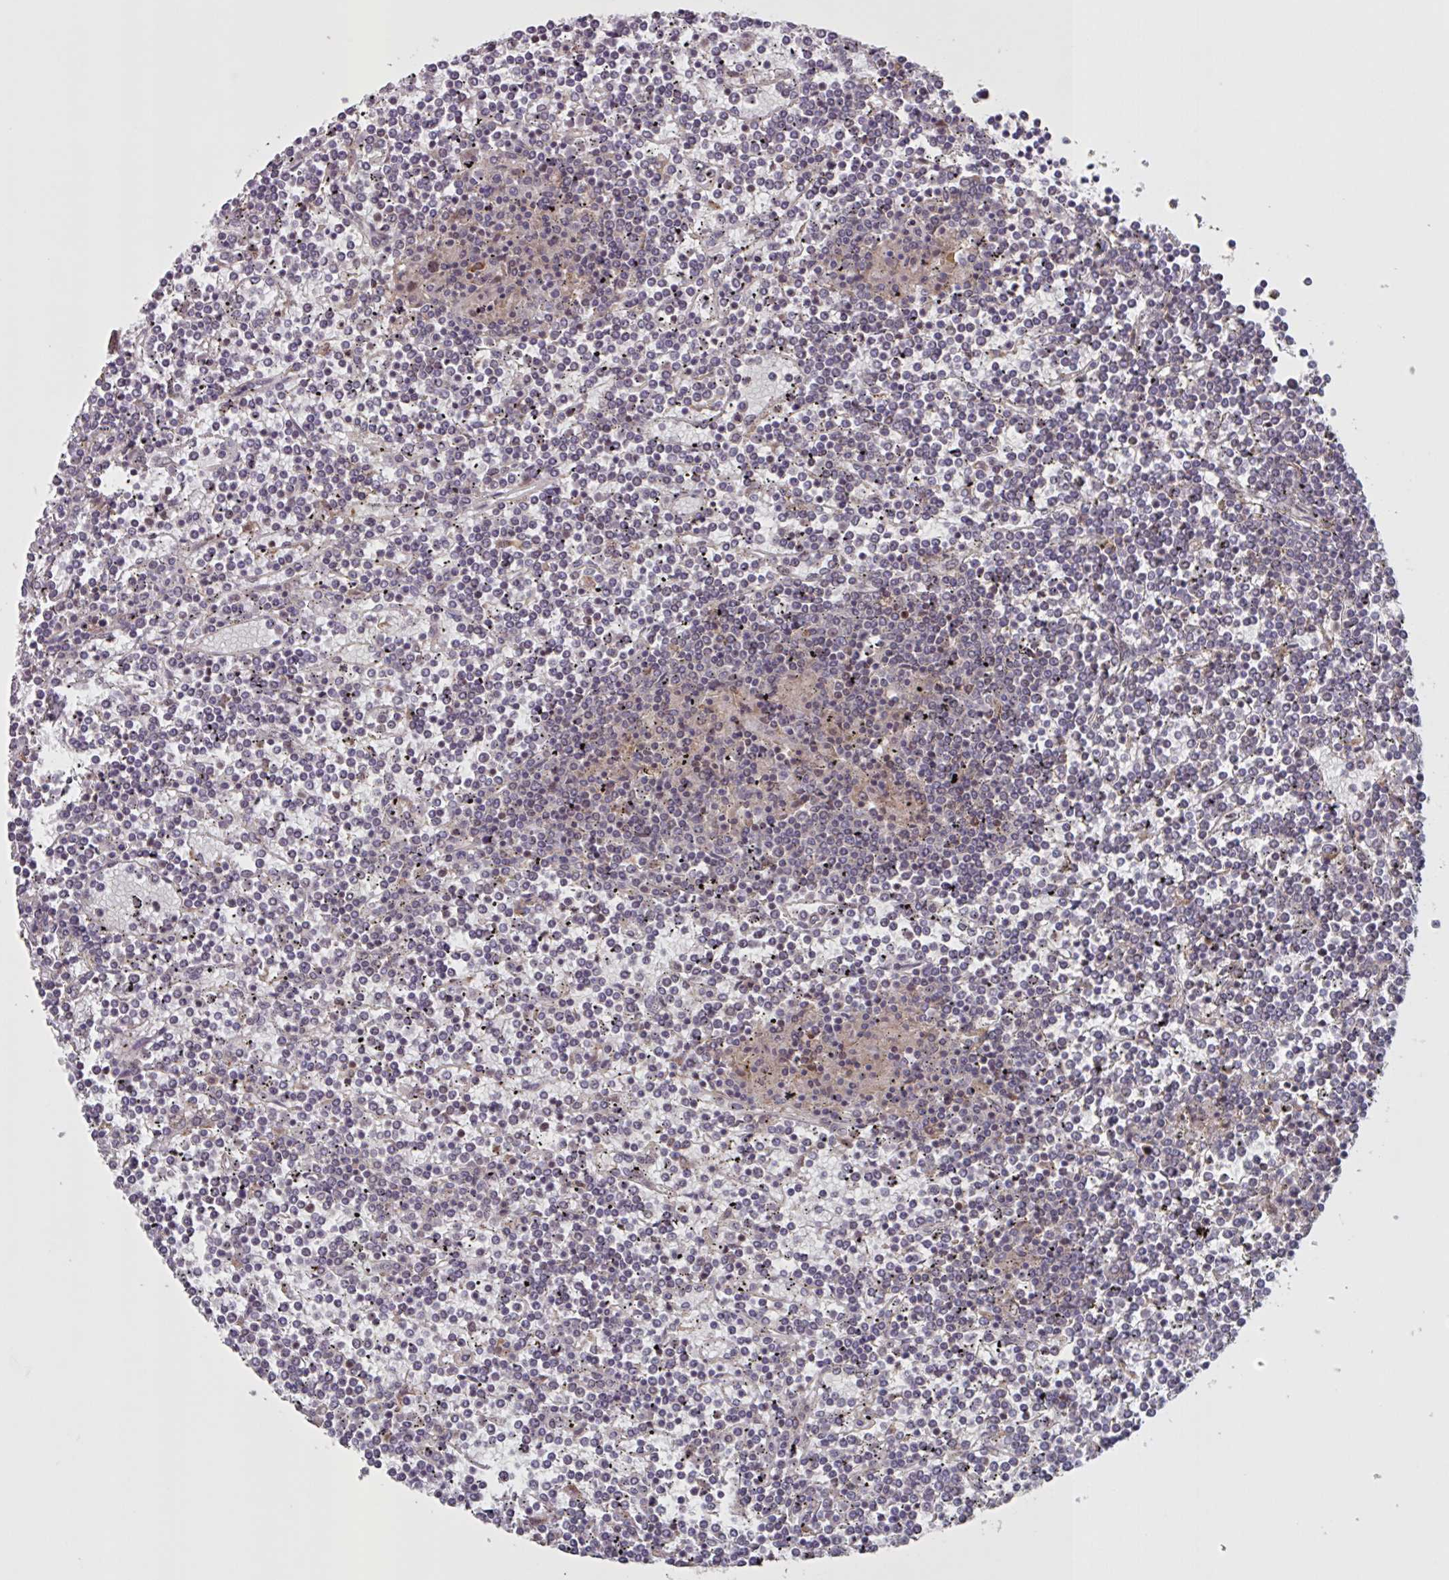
{"staining": {"intensity": "negative", "quantity": "none", "location": "none"}, "tissue": "lymphoma", "cell_type": "Tumor cells", "image_type": "cancer", "snomed": [{"axis": "morphology", "description": "Malignant lymphoma, non-Hodgkin's type, Low grade"}, {"axis": "topography", "description": "Spleen"}], "caption": "This is an immunohistochemistry photomicrograph of malignant lymphoma, non-Hodgkin's type (low-grade). There is no expression in tumor cells.", "gene": "CAMLG", "patient": {"sex": "female", "age": 19}}